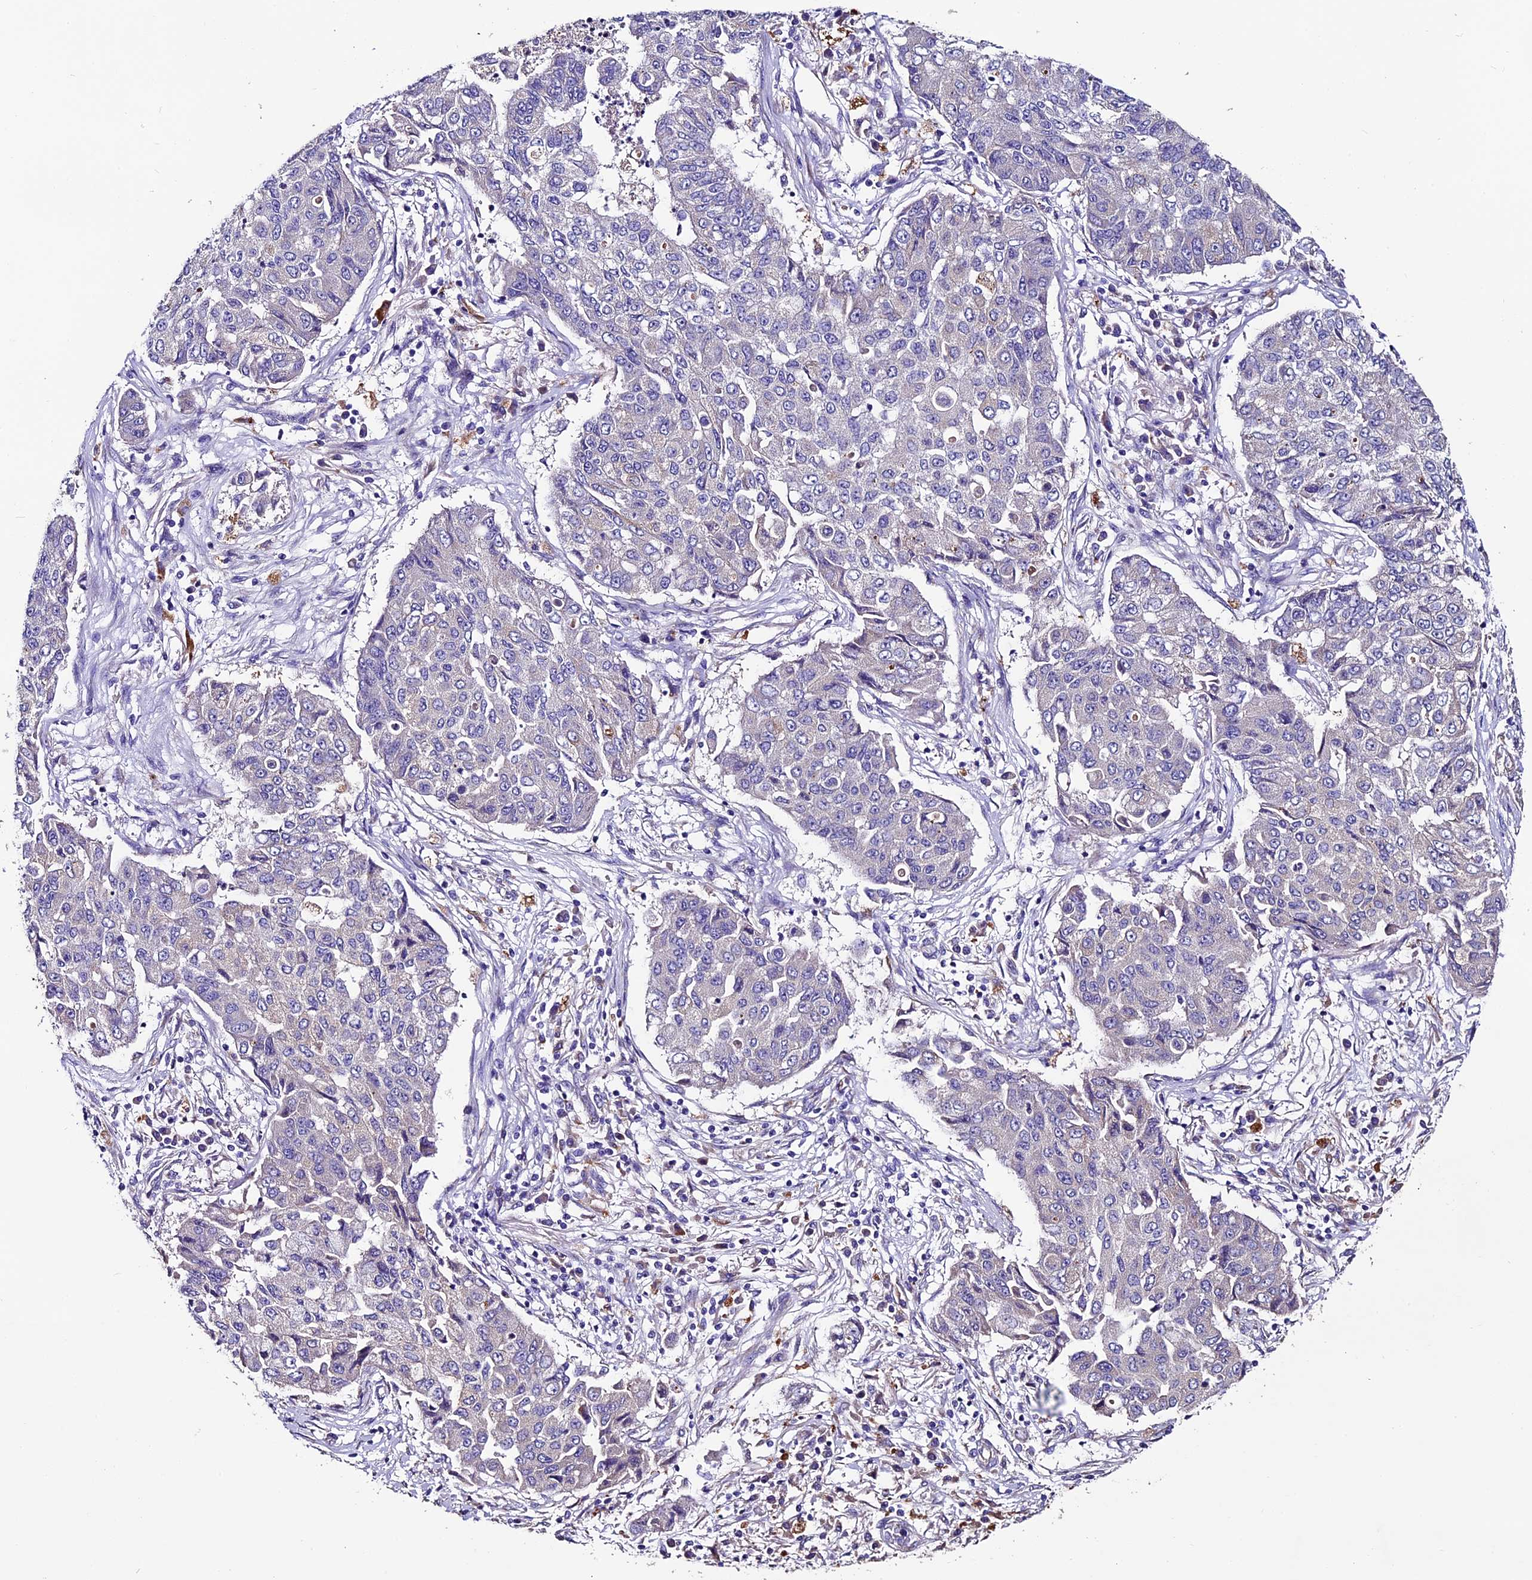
{"staining": {"intensity": "negative", "quantity": "none", "location": "none"}, "tissue": "lung cancer", "cell_type": "Tumor cells", "image_type": "cancer", "snomed": [{"axis": "morphology", "description": "Squamous cell carcinoma, NOS"}, {"axis": "topography", "description": "Lung"}], "caption": "This is an IHC image of lung squamous cell carcinoma. There is no positivity in tumor cells.", "gene": "CLN5", "patient": {"sex": "male", "age": 74}}